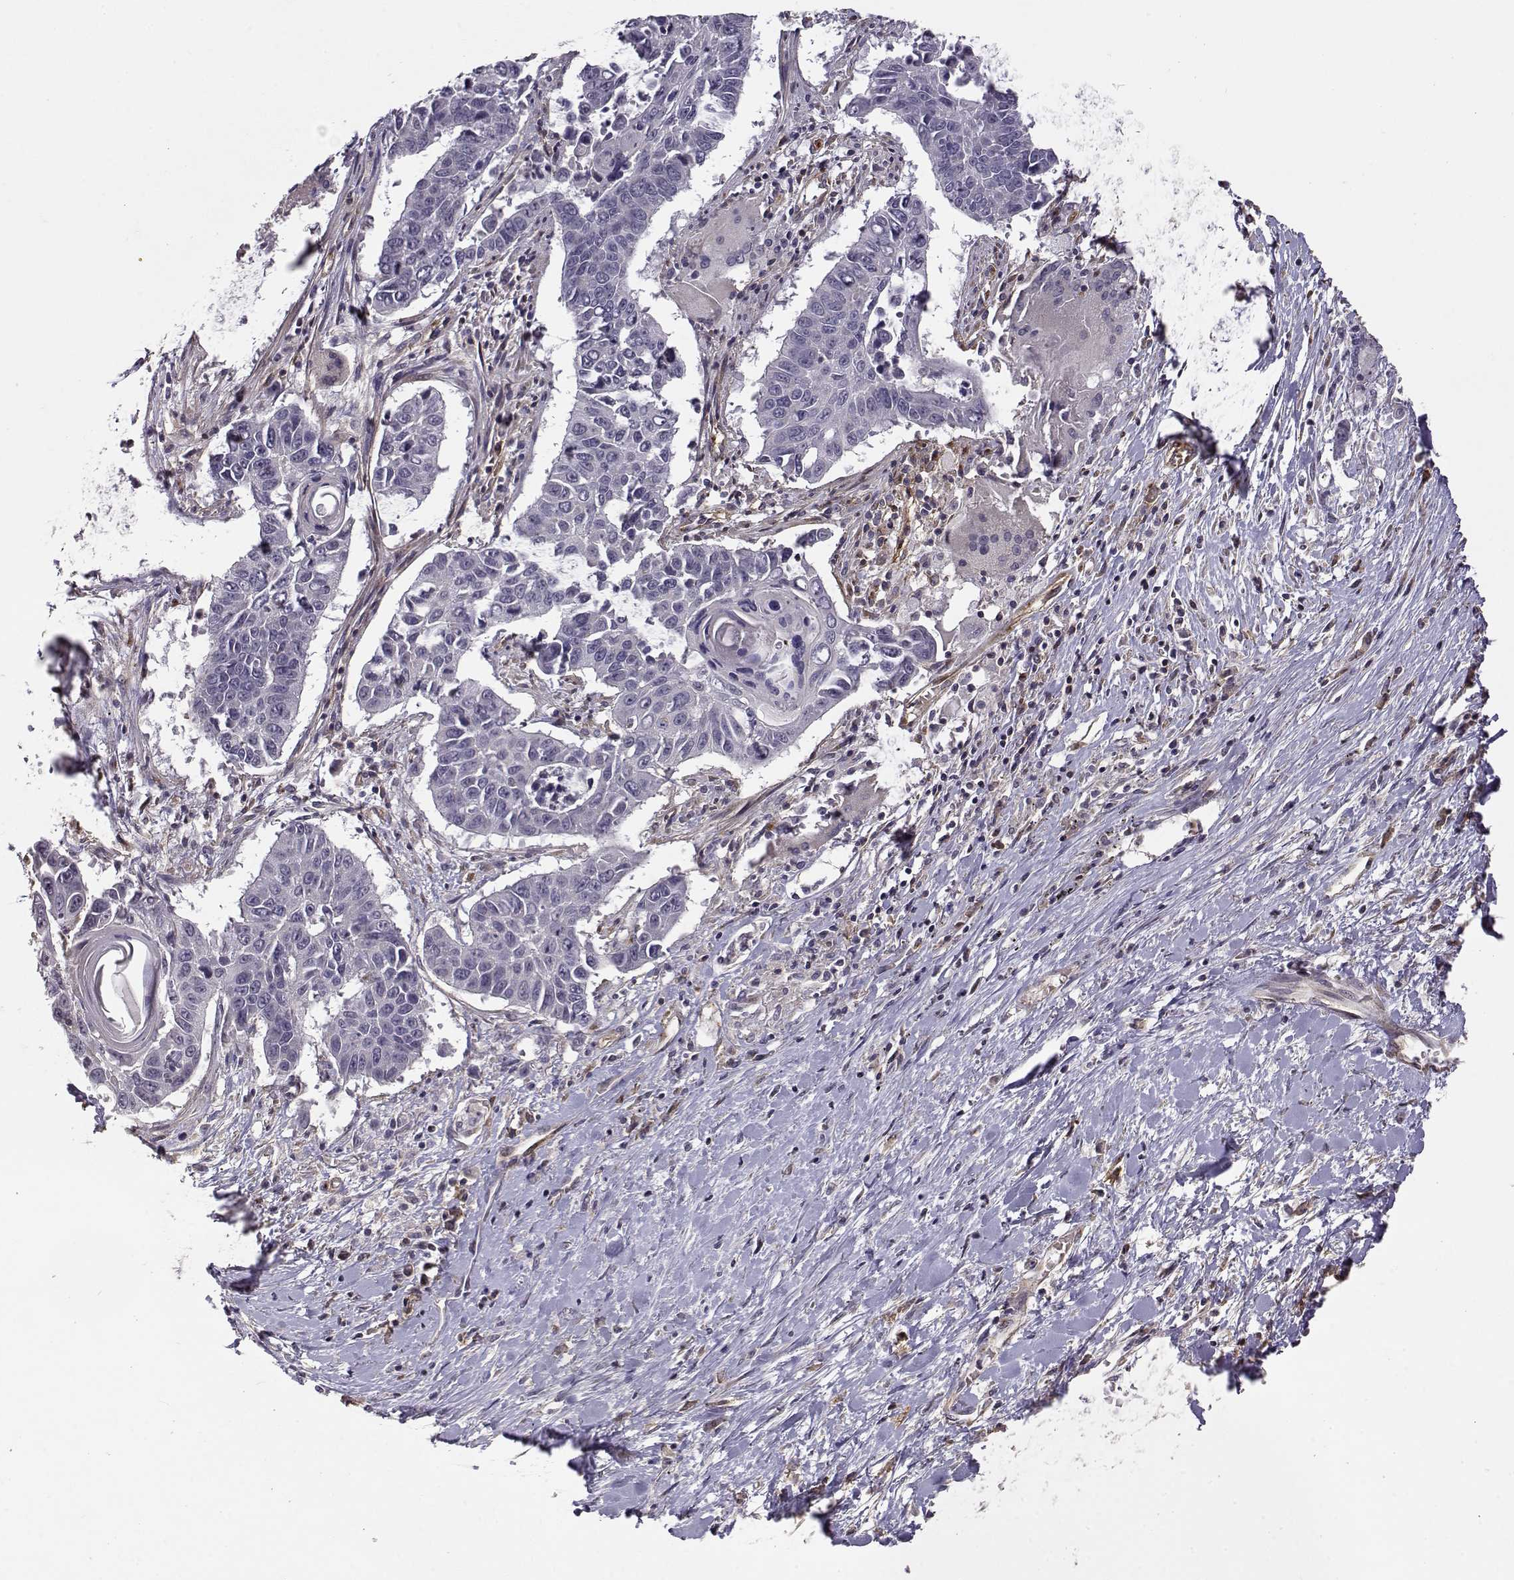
{"staining": {"intensity": "negative", "quantity": "none", "location": "none"}, "tissue": "lung cancer", "cell_type": "Tumor cells", "image_type": "cancer", "snomed": [{"axis": "morphology", "description": "Squamous cell carcinoma, NOS"}, {"axis": "topography", "description": "Lung"}], "caption": "Squamous cell carcinoma (lung) was stained to show a protein in brown. There is no significant staining in tumor cells. (Stains: DAB IHC with hematoxylin counter stain, Microscopy: brightfield microscopy at high magnification).", "gene": "IFITM1", "patient": {"sex": "male", "age": 73}}